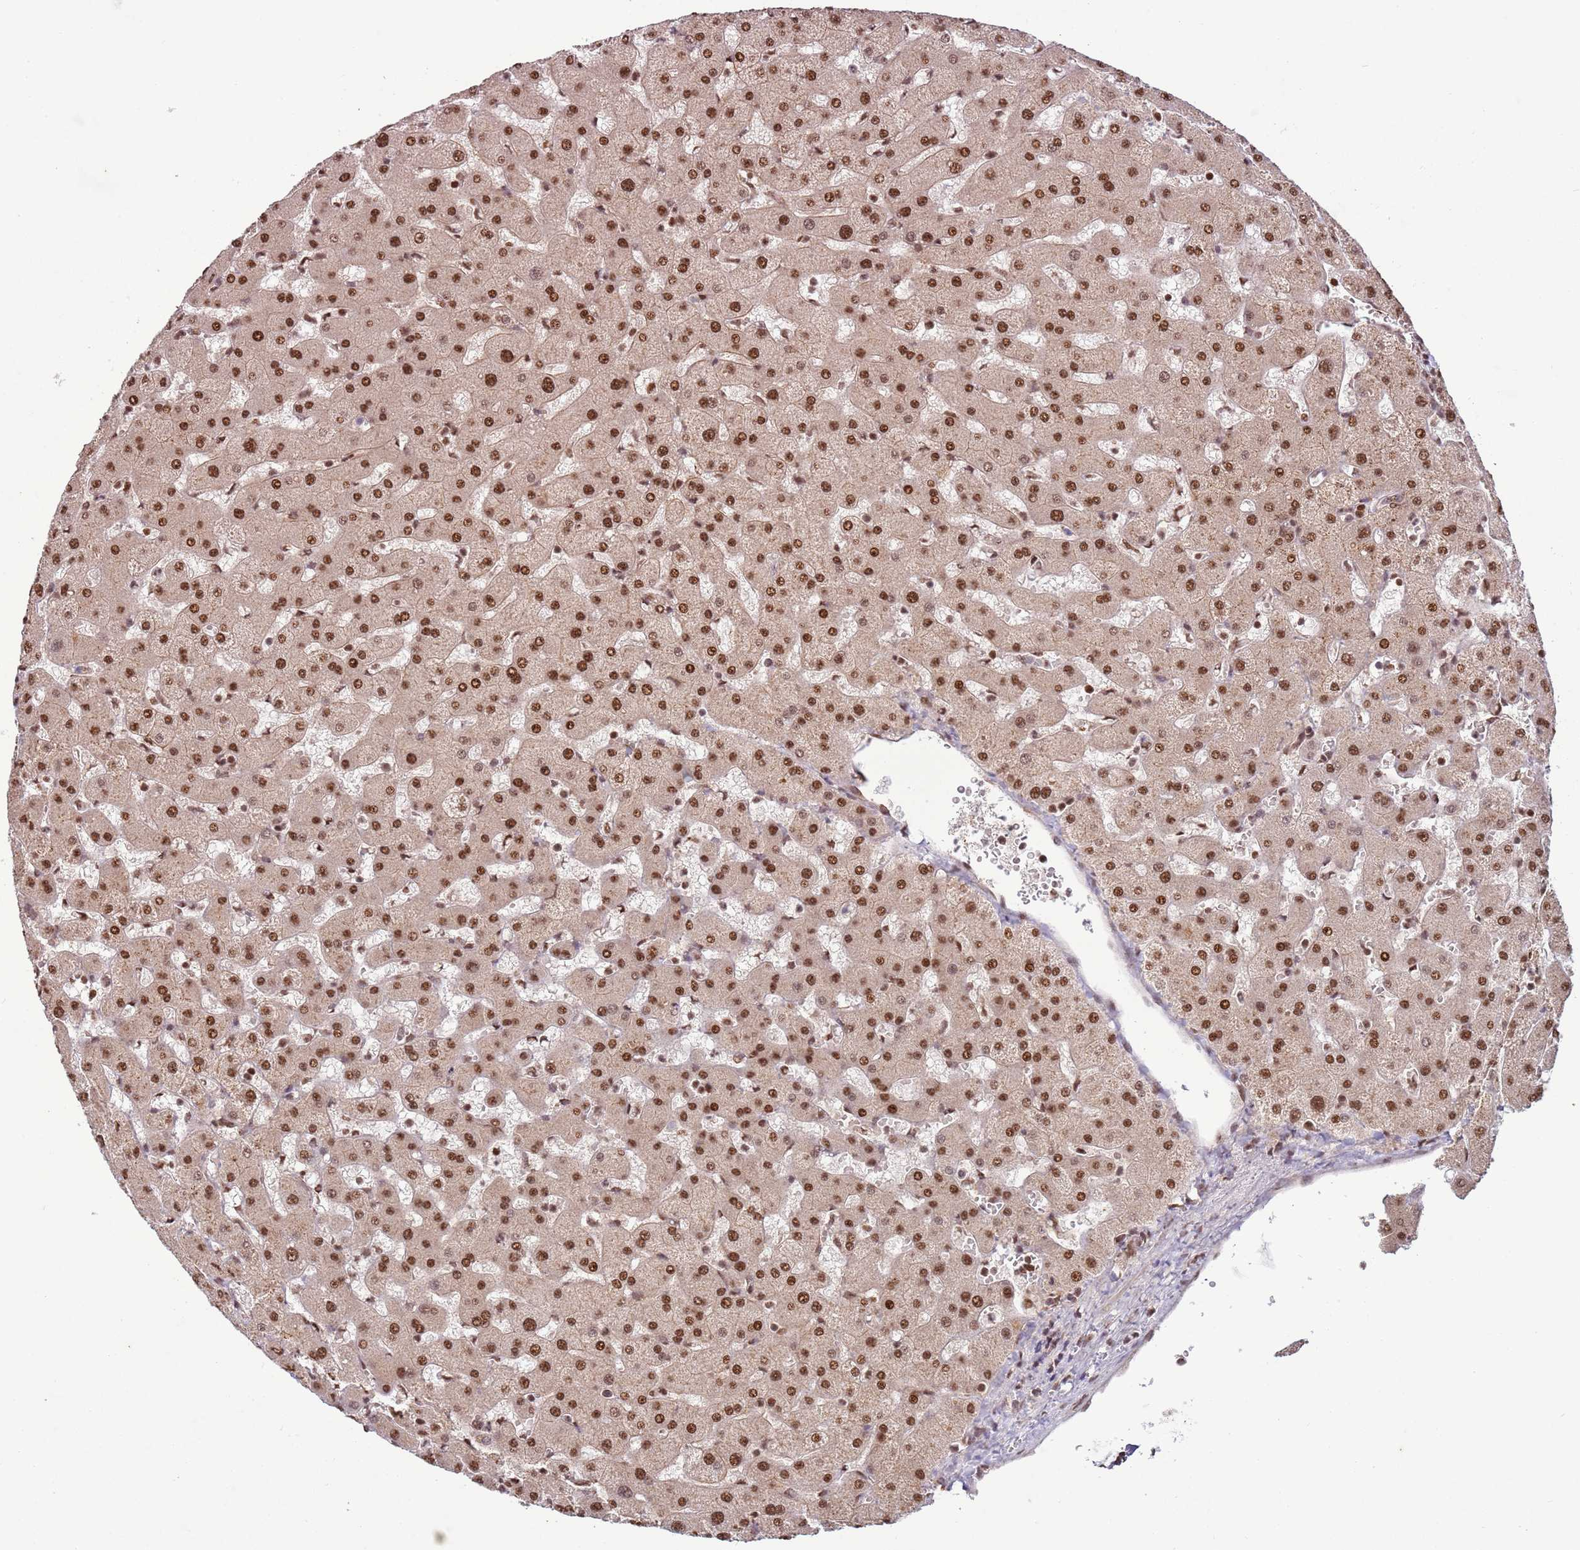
{"staining": {"intensity": "moderate", "quantity": ">75%", "location": "nuclear"}, "tissue": "liver", "cell_type": "Cholangiocytes", "image_type": "normal", "snomed": [{"axis": "morphology", "description": "Normal tissue, NOS"}, {"axis": "topography", "description": "Liver"}], "caption": "Immunohistochemistry of benign liver demonstrates medium levels of moderate nuclear expression in about >75% of cholangiocytes.", "gene": "ZBTB12", "patient": {"sex": "female", "age": 63}}